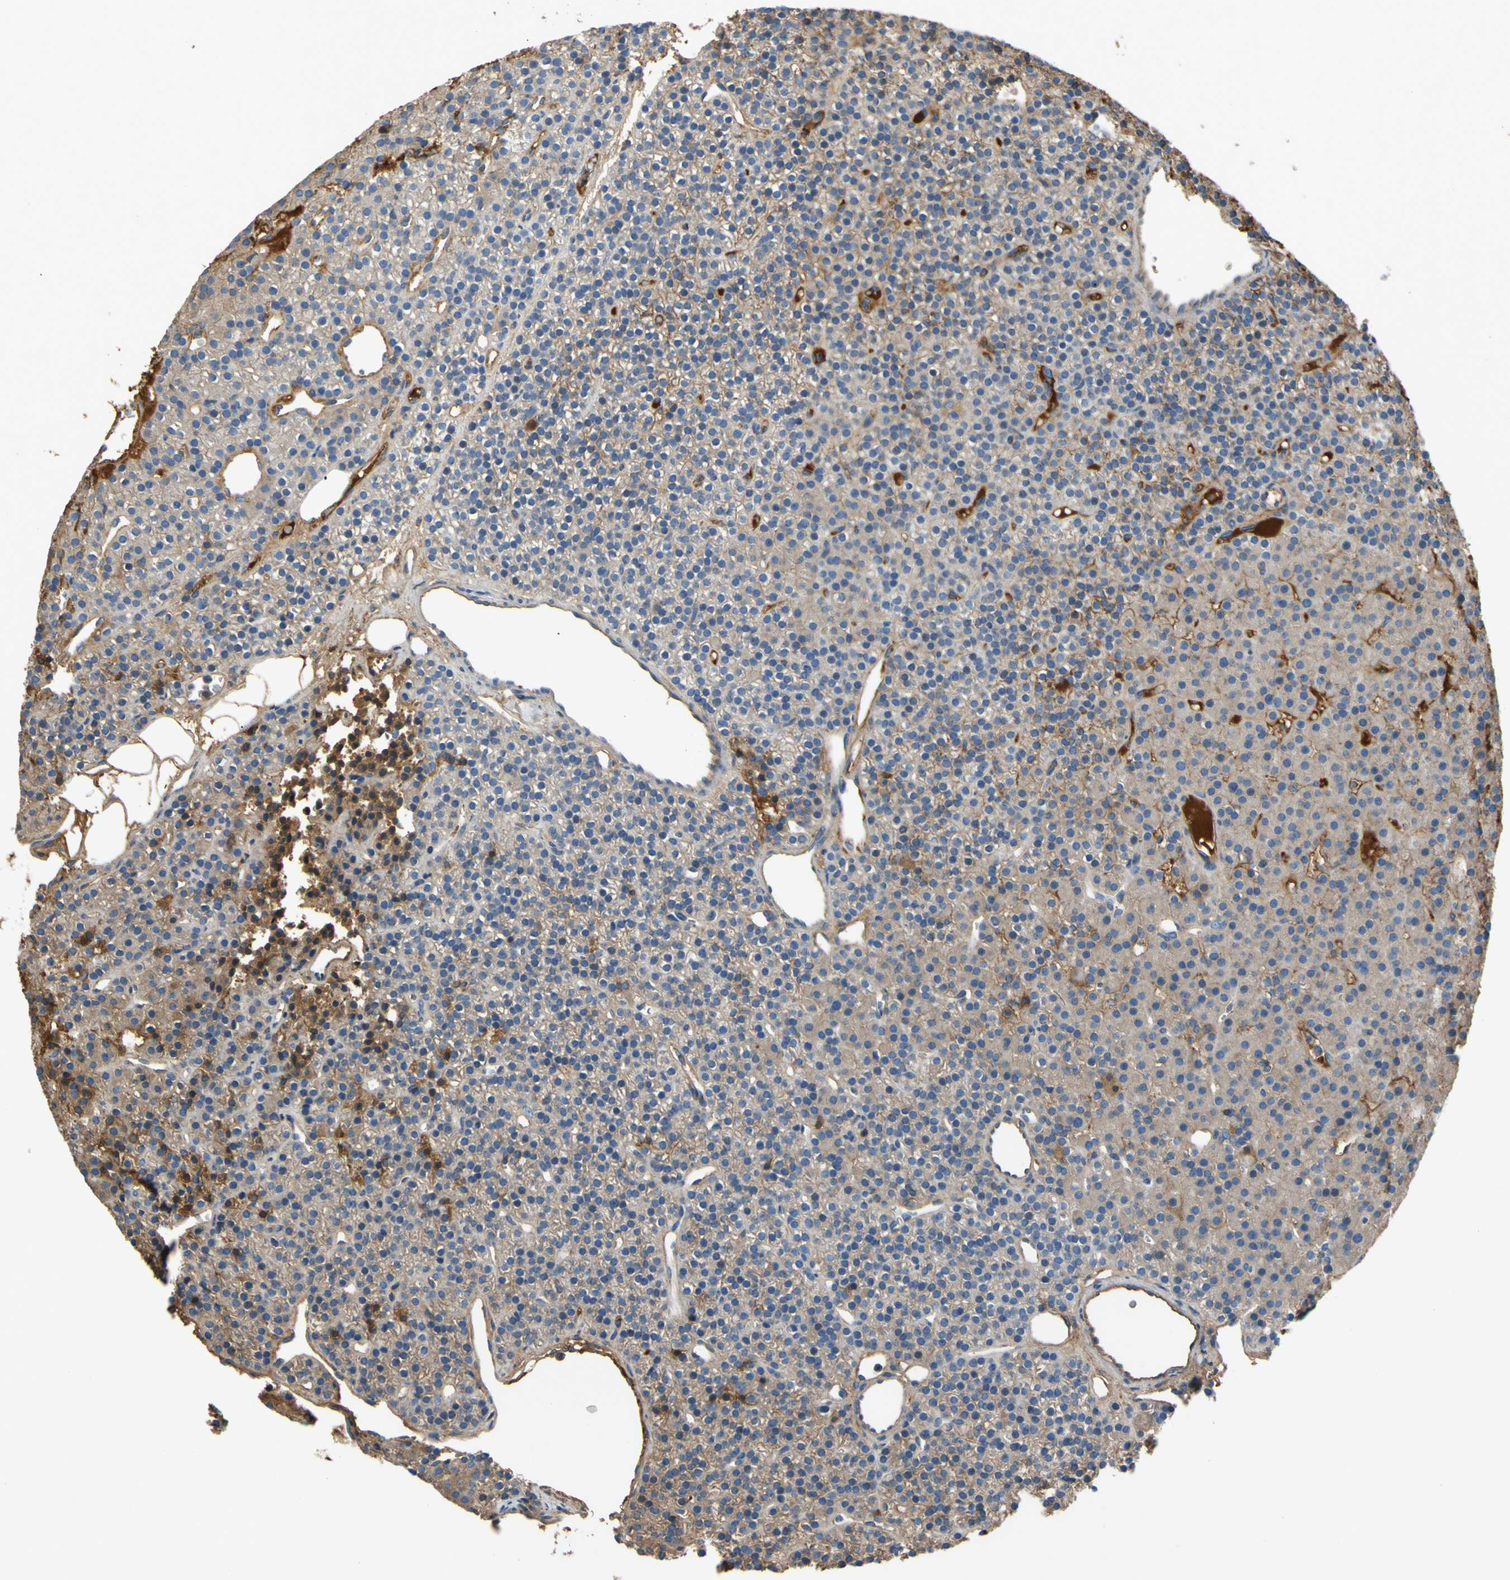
{"staining": {"intensity": "weak", "quantity": "<25%", "location": "cytoplasmic/membranous"}, "tissue": "parathyroid gland", "cell_type": "Glandular cells", "image_type": "normal", "snomed": [{"axis": "morphology", "description": "Normal tissue, NOS"}, {"axis": "morphology", "description": "Hyperplasia, NOS"}, {"axis": "topography", "description": "Parathyroid gland"}], "caption": "Micrograph shows no significant protein expression in glandular cells of normal parathyroid gland. (DAB (3,3'-diaminobenzidine) IHC with hematoxylin counter stain).", "gene": "TIMP2", "patient": {"sex": "male", "age": 44}}